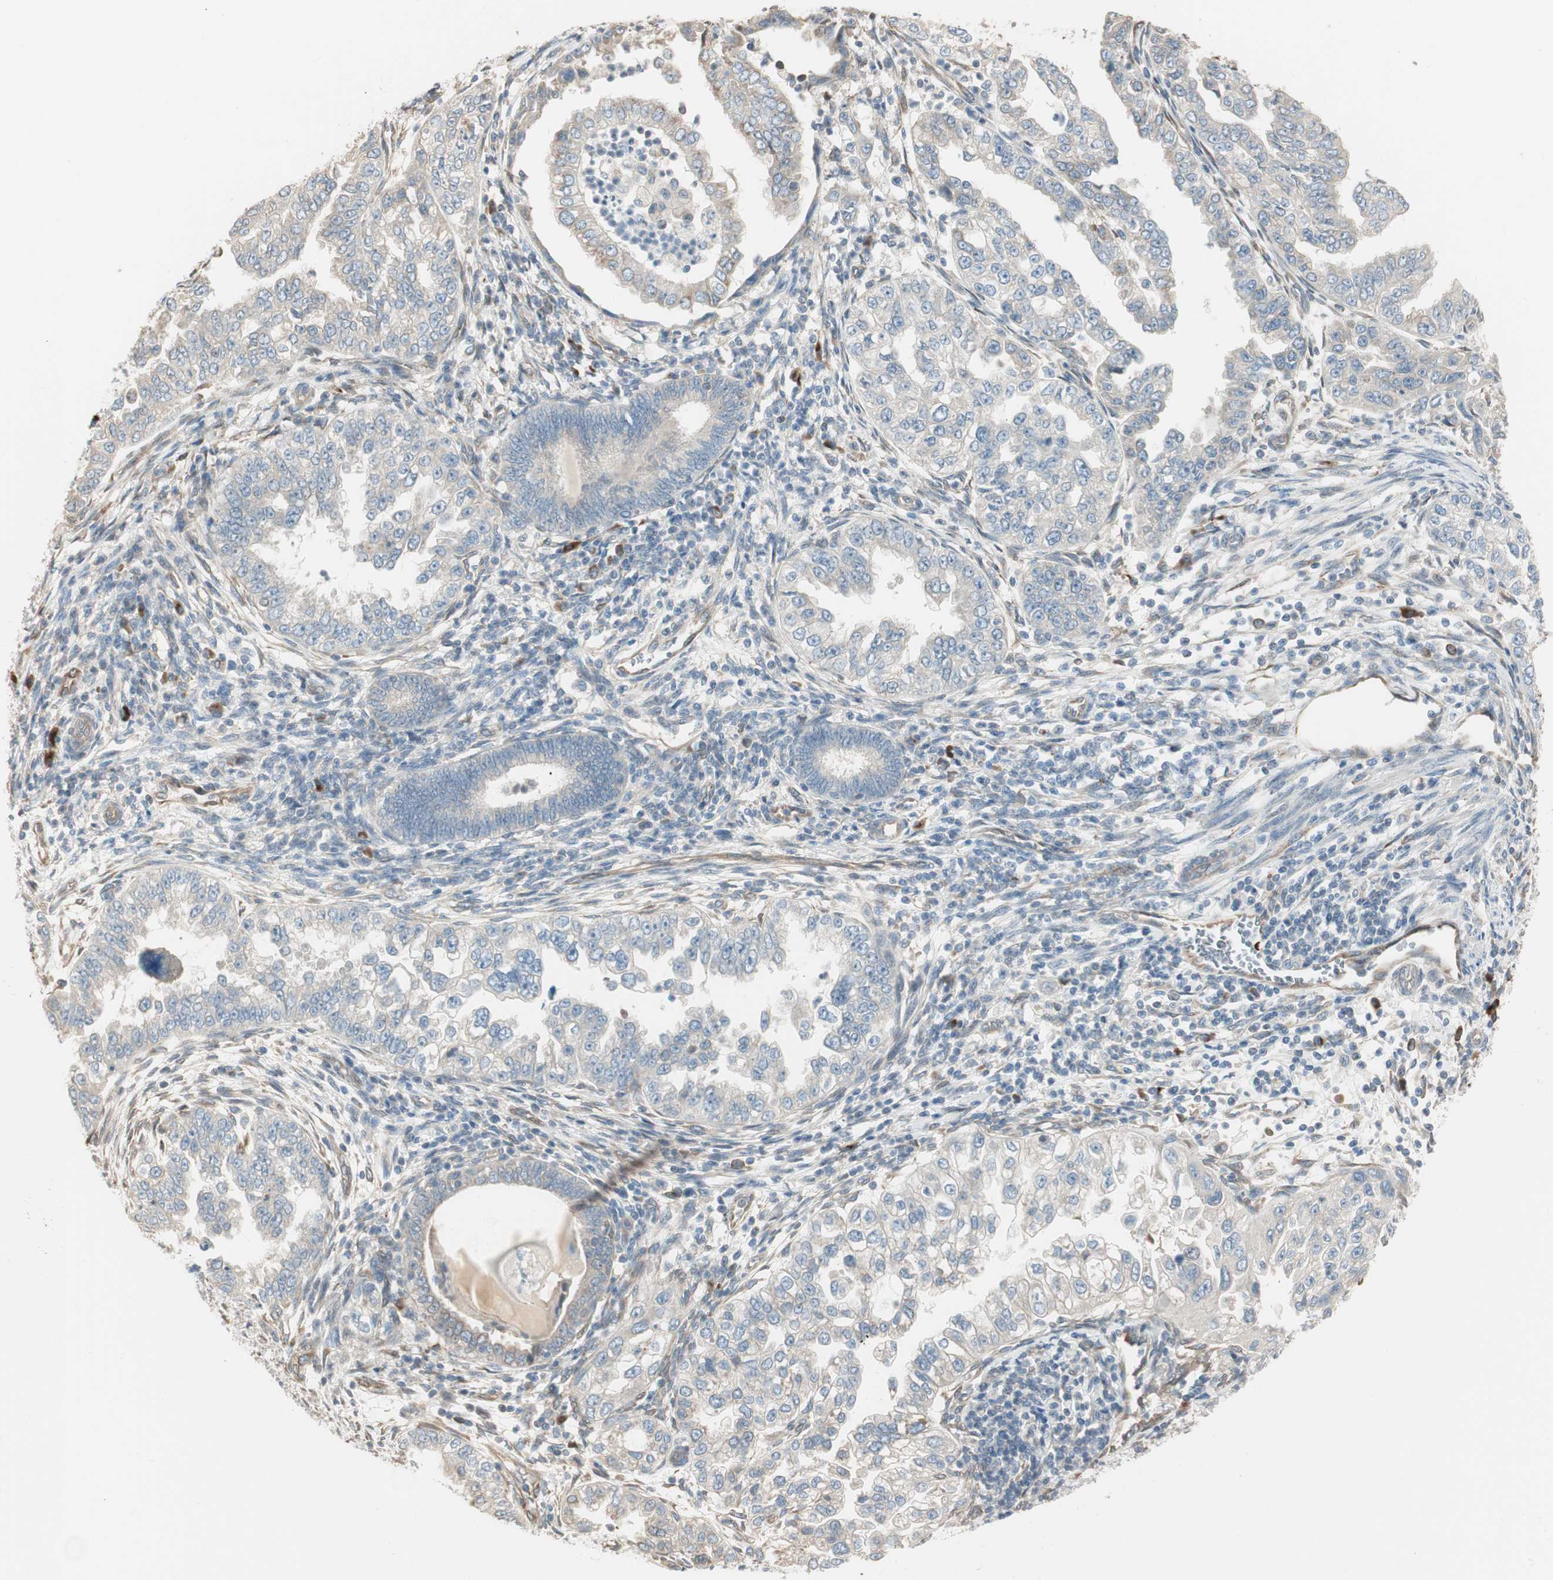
{"staining": {"intensity": "negative", "quantity": "none", "location": "none"}, "tissue": "endometrial cancer", "cell_type": "Tumor cells", "image_type": "cancer", "snomed": [{"axis": "morphology", "description": "Adenocarcinoma, NOS"}, {"axis": "topography", "description": "Endometrium"}], "caption": "DAB immunohistochemical staining of human endometrial cancer (adenocarcinoma) exhibits no significant expression in tumor cells. (DAB IHC, high magnification).", "gene": "NUCB2", "patient": {"sex": "female", "age": 85}}